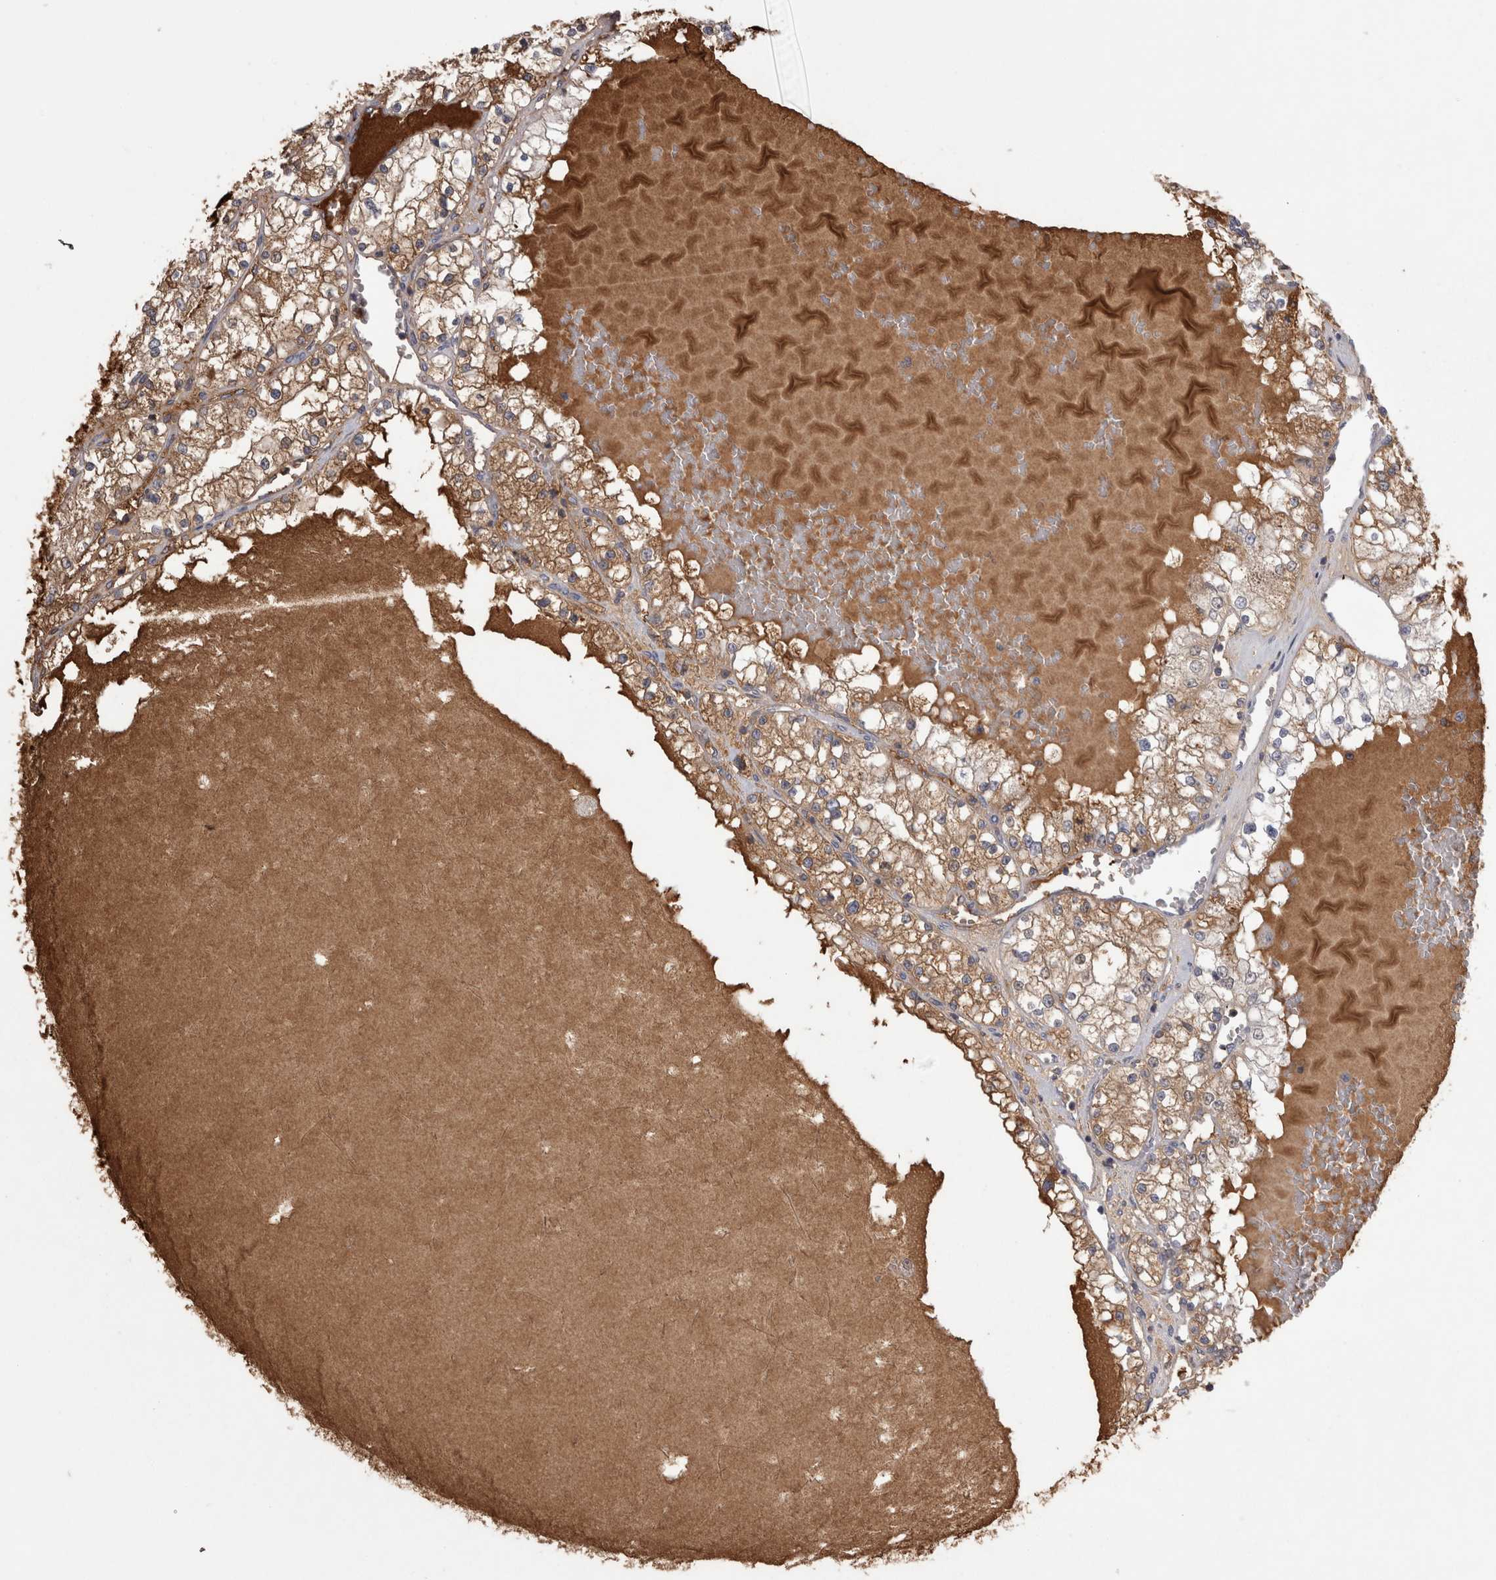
{"staining": {"intensity": "weak", "quantity": ">75%", "location": "cytoplasmic/membranous"}, "tissue": "renal cancer", "cell_type": "Tumor cells", "image_type": "cancer", "snomed": [{"axis": "morphology", "description": "Adenocarcinoma, NOS"}, {"axis": "topography", "description": "Kidney"}], "caption": "A photomicrograph of human renal adenocarcinoma stained for a protein reveals weak cytoplasmic/membranous brown staining in tumor cells. (DAB (3,3'-diaminobenzidine) IHC, brown staining for protein, blue staining for nuclei).", "gene": "SAA4", "patient": {"sex": "male", "age": 68}}